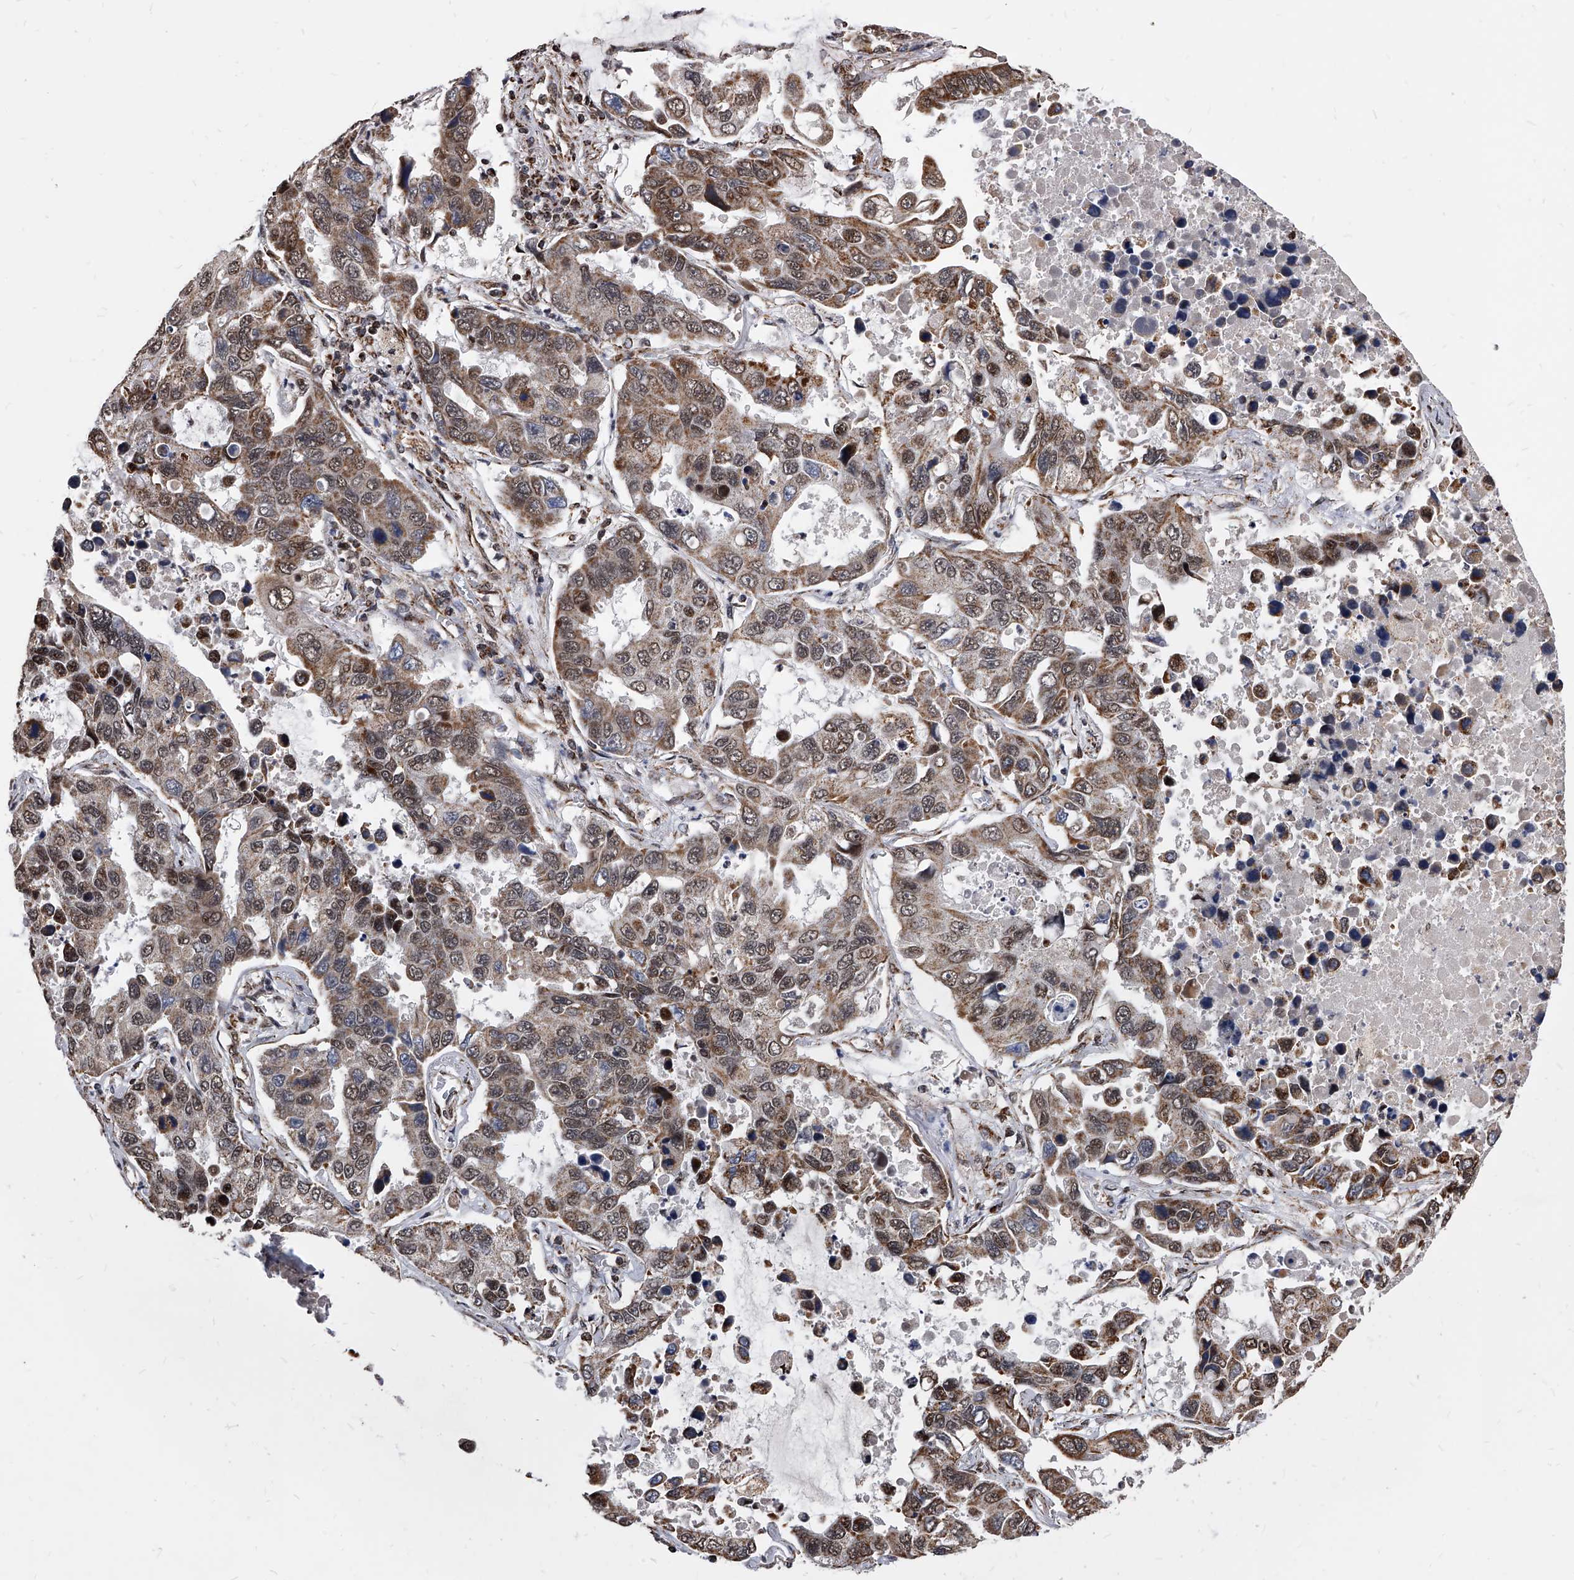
{"staining": {"intensity": "moderate", "quantity": ">75%", "location": "cytoplasmic/membranous"}, "tissue": "lung cancer", "cell_type": "Tumor cells", "image_type": "cancer", "snomed": [{"axis": "morphology", "description": "Adenocarcinoma, NOS"}, {"axis": "topography", "description": "Lung"}], "caption": "Lung cancer (adenocarcinoma) tissue shows moderate cytoplasmic/membranous staining in approximately >75% of tumor cells, visualized by immunohistochemistry.", "gene": "DUSP22", "patient": {"sex": "male", "age": 64}}